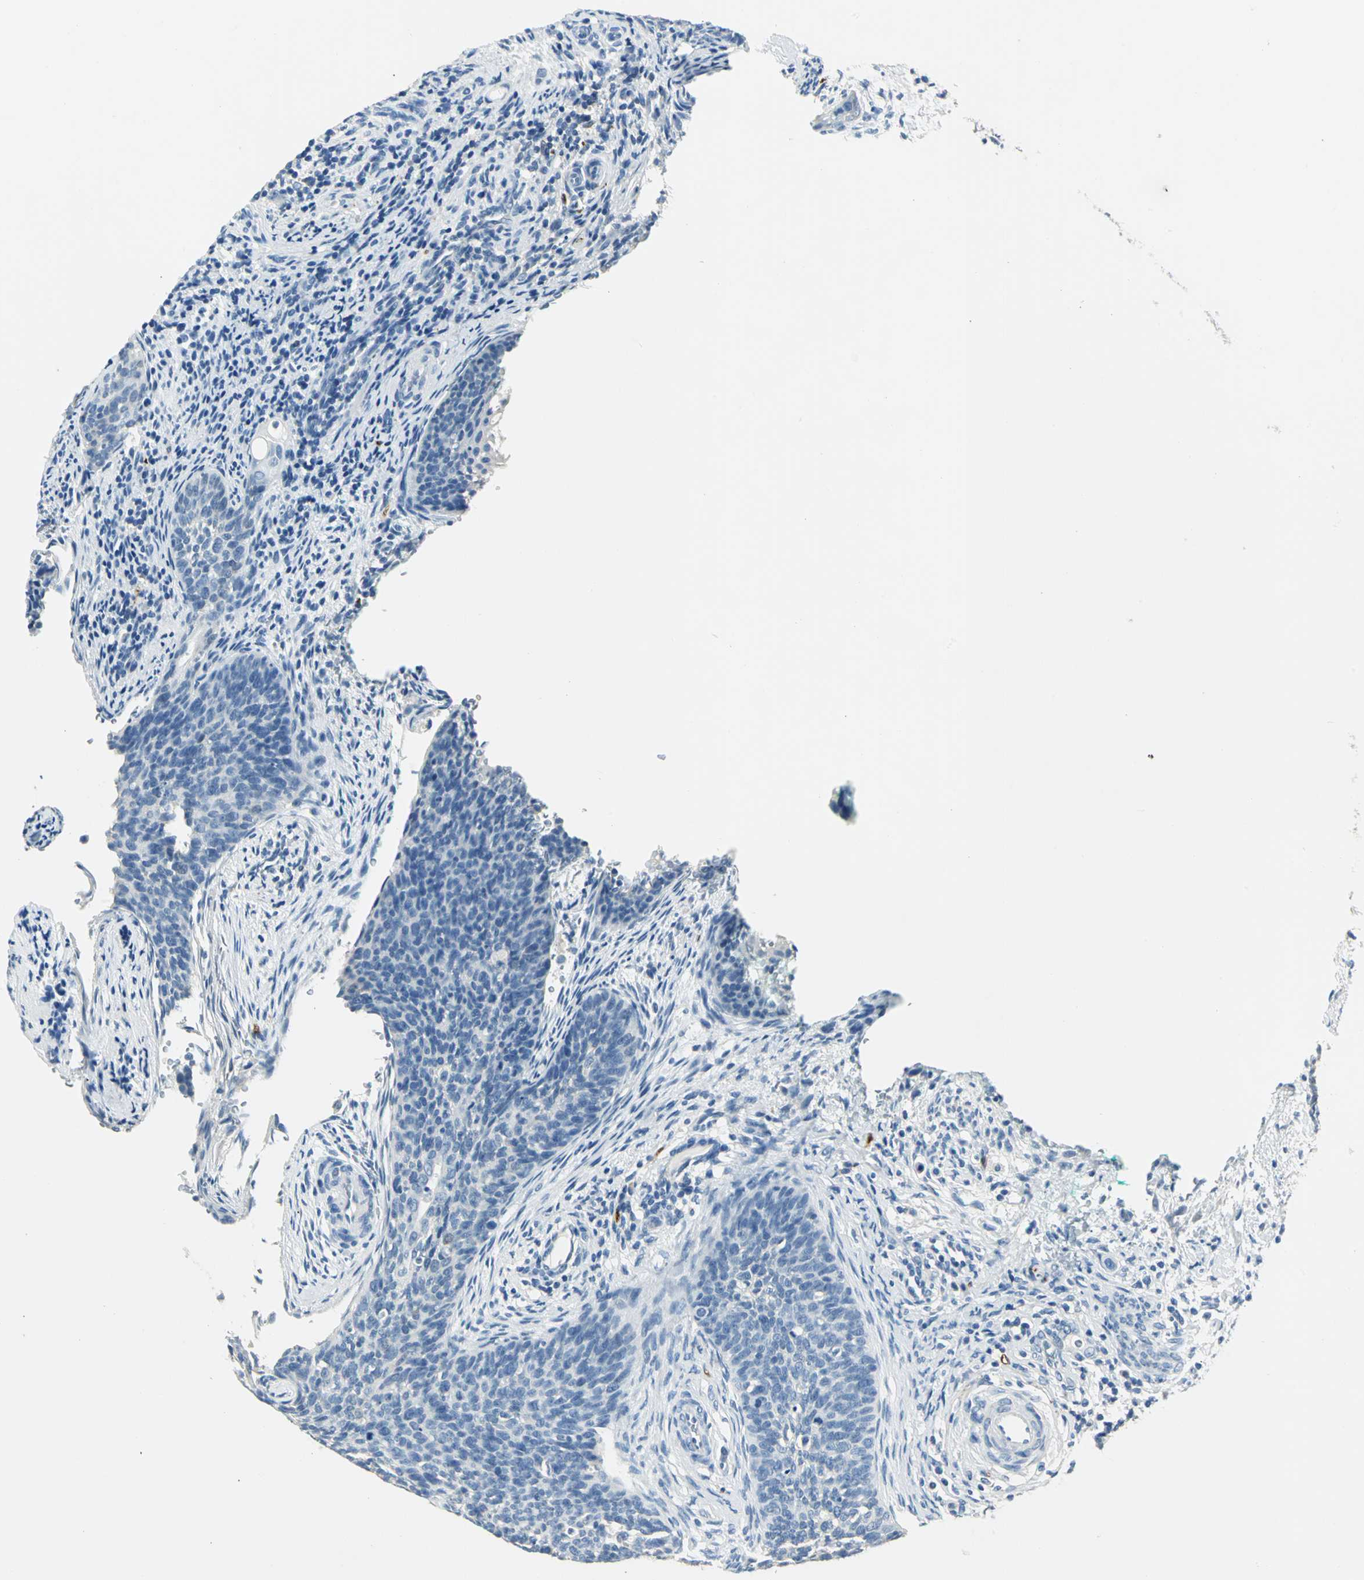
{"staining": {"intensity": "negative", "quantity": "none", "location": "none"}, "tissue": "cervical cancer", "cell_type": "Tumor cells", "image_type": "cancer", "snomed": [{"axis": "morphology", "description": "Squamous cell carcinoma, NOS"}, {"axis": "topography", "description": "Cervix"}], "caption": "Squamous cell carcinoma (cervical) was stained to show a protein in brown. There is no significant staining in tumor cells.", "gene": "UCHL1", "patient": {"sex": "female", "age": 33}}